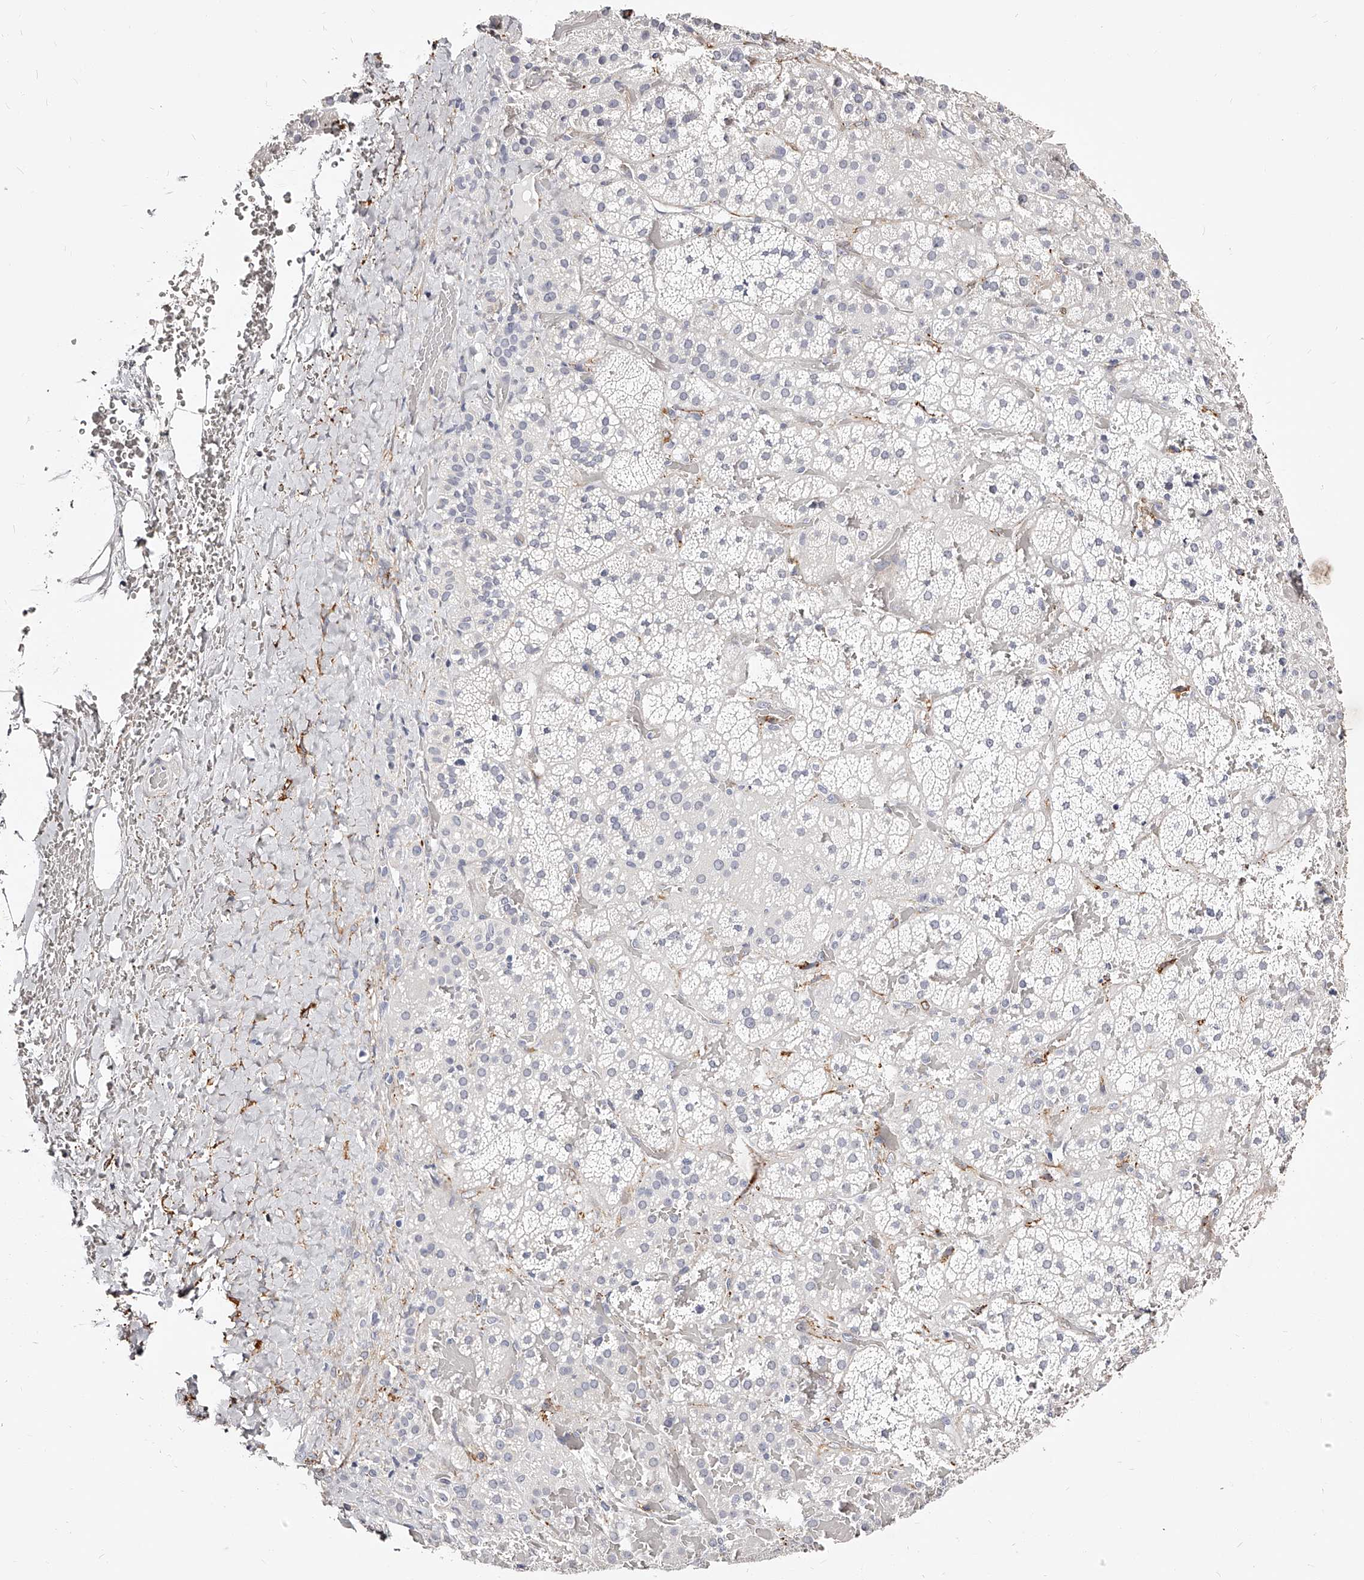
{"staining": {"intensity": "negative", "quantity": "none", "location": "none"}, "tissue": "adrenal gland", "cell_type": "Glandular cells", "image_type": "normal", "snomed": [{"axis": "morphology", "description": "Normal tissue, NOS"}, {"axis": "topography", "description": "Adrenal gland"}], "caption": "The image shows no significant staining in glandular cells of adrenal gland.", "gene": "CD82", "patient": {"sex": "male", "age": 57}}